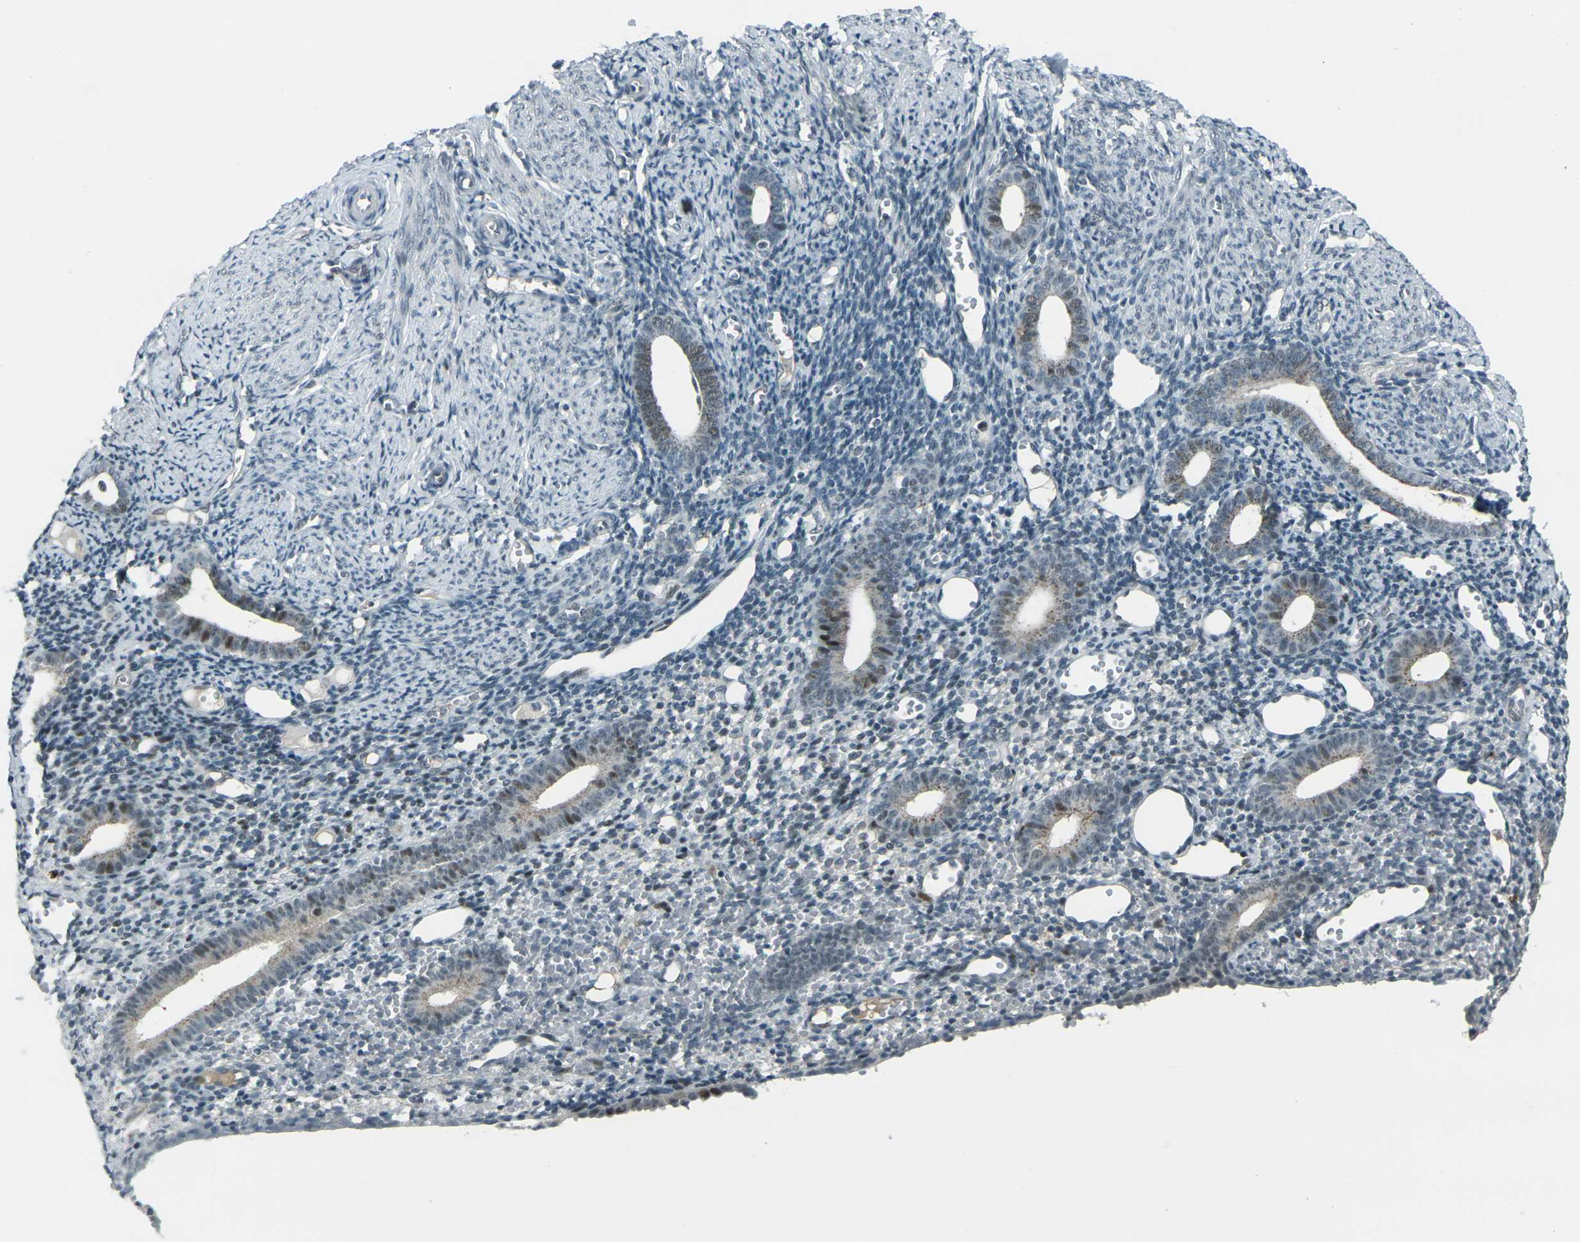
{"staining": {"intensity": "negative", "quantity": "none", "location": "none"}, "tissue": "endometrium", "cell_type": "Cells in endometrial stroma", "image_type": "normal", "snomed": [{"axis": "morphology", "description": "Normal tissue, NOS"}, {"axis": "topography", "description": "Endometrium"}], "caption": "Immunohistochemistry (IHC) image of normal endometrium: endometrium stained with DAB (3,3'-diaminobenzidine) displays no significant protein positivity in cells in endometrial stroma. (Stains: DAB IHC with hematoxylin counter stain, Microscopy: brightfield microscopy at high magnification).", "gene": "GPR19", "patient": {"sex": "female", "age": 50}}